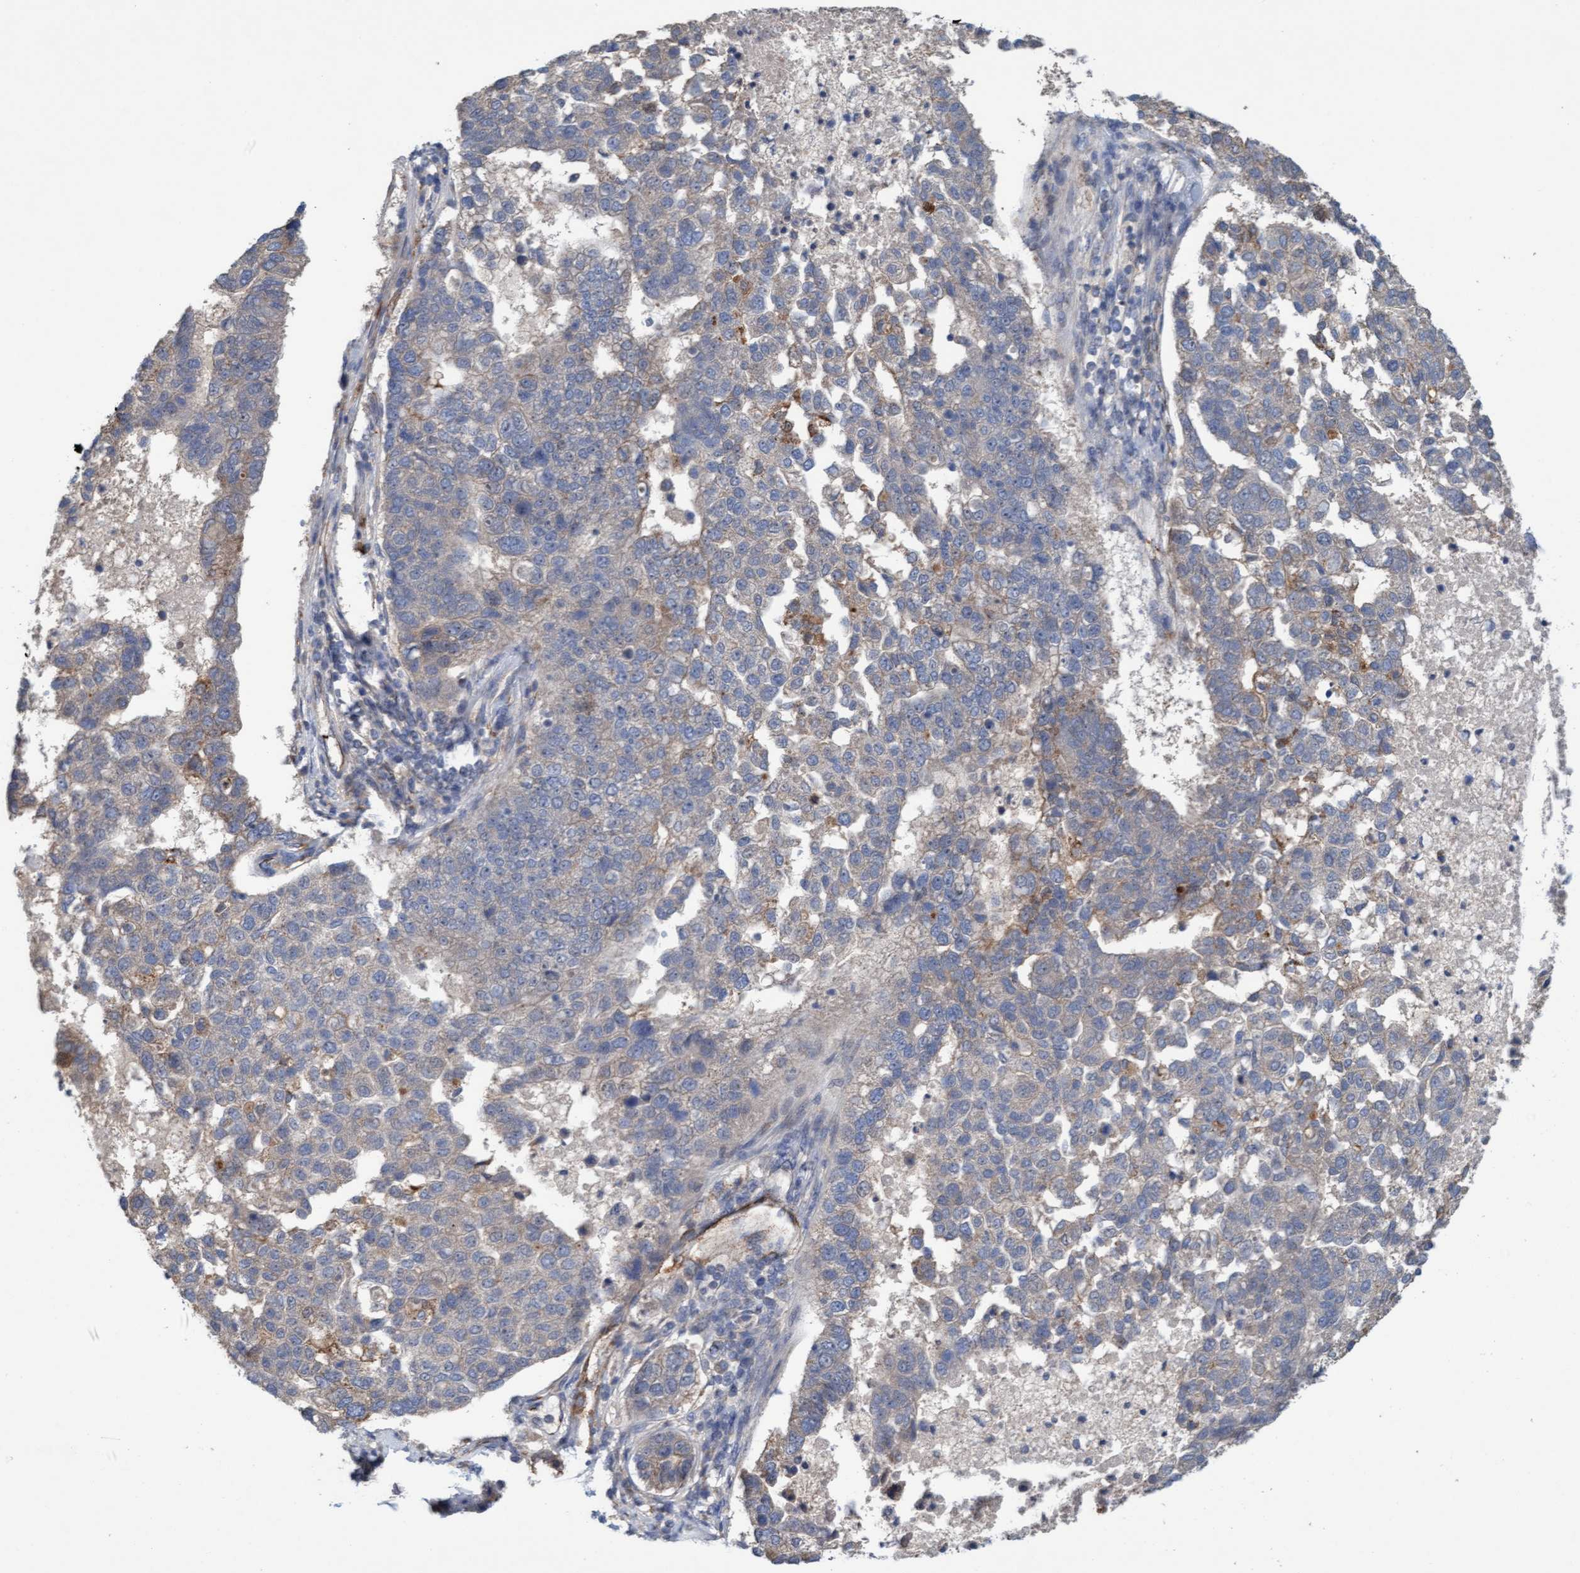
{"staining": {"intensity": "weak", "quantity": "<25%", "location": "cytoplasmic/membranous"}, "tissue": "pancreatic cancer", "cell_type": "Tumor cells", "image_type": "cancer", "snomed": [{"axis": "morphology", "description": "Adenocarcinoma, NOS"}, {"axis": "topography", "description": "Pancreas"}], "caption": "High magnification brightfield microscopy of adenocarcinoma (pancreatic) stained with DAB (3,3'-diaminobenzidine) (brown) and counterstained with hematoxylin (blue): tumor cells show no significant staining.", "gene": "ZNF566", "patient": {"sex": "female", "age": 61}}